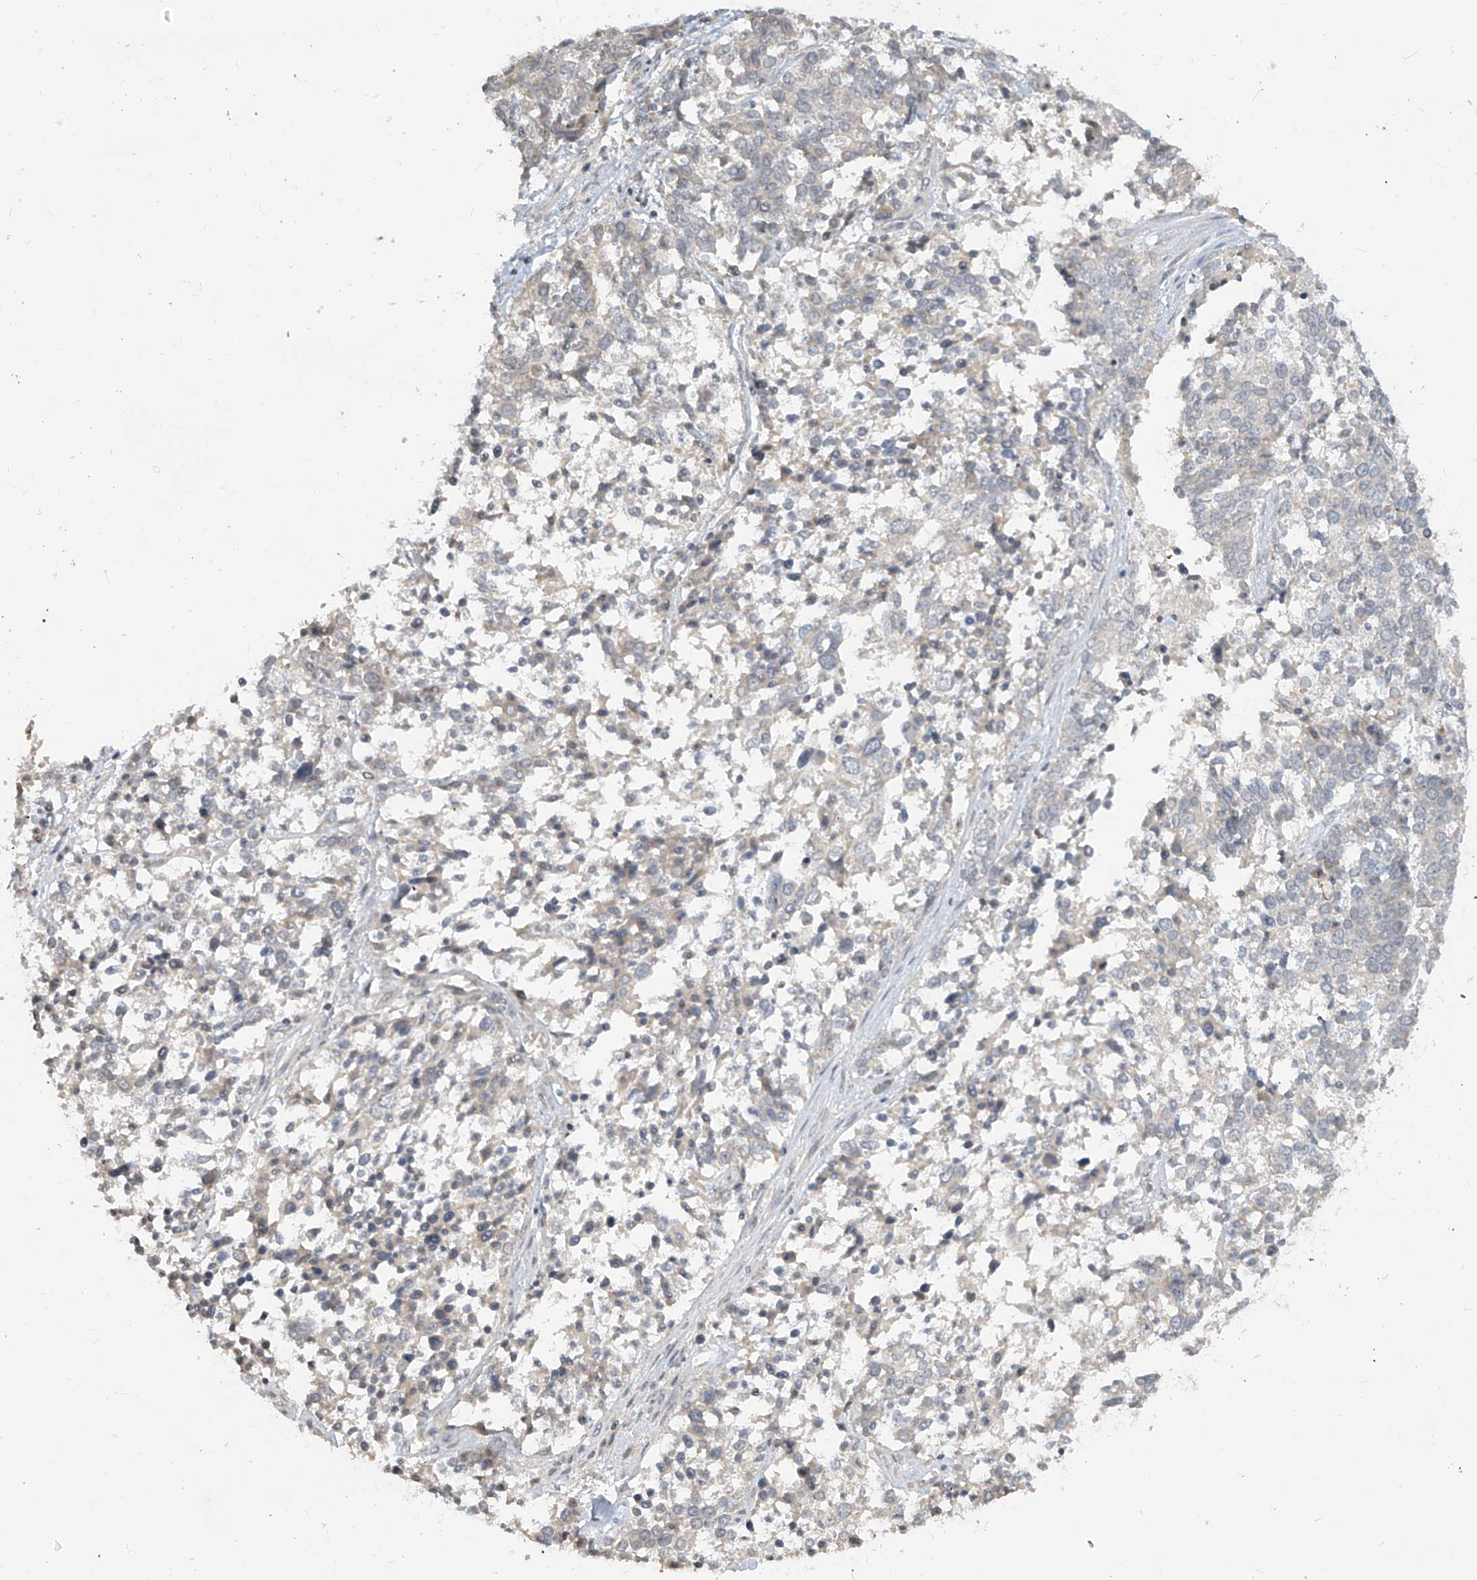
{"staining": {"intensity": "negative", "quantity": "none", "location": "none"}, "tissue": "ovarian cancer", "cell_type": "Tumor cells", "image_type": "cancer", "snomed": [{"axis": "morphology", "description": "Cystadenocarcinoma, serous, NOS"}, {"axis": "topography", "description": "Ovary"}], "caption": "Immunohistochemical staining of human serous cystadenocarcinoma (ovarian) reveals no significant positivity in tumor cells.", "gene": "DGKQ", "patient": {"sex": "female", "age": 44}}